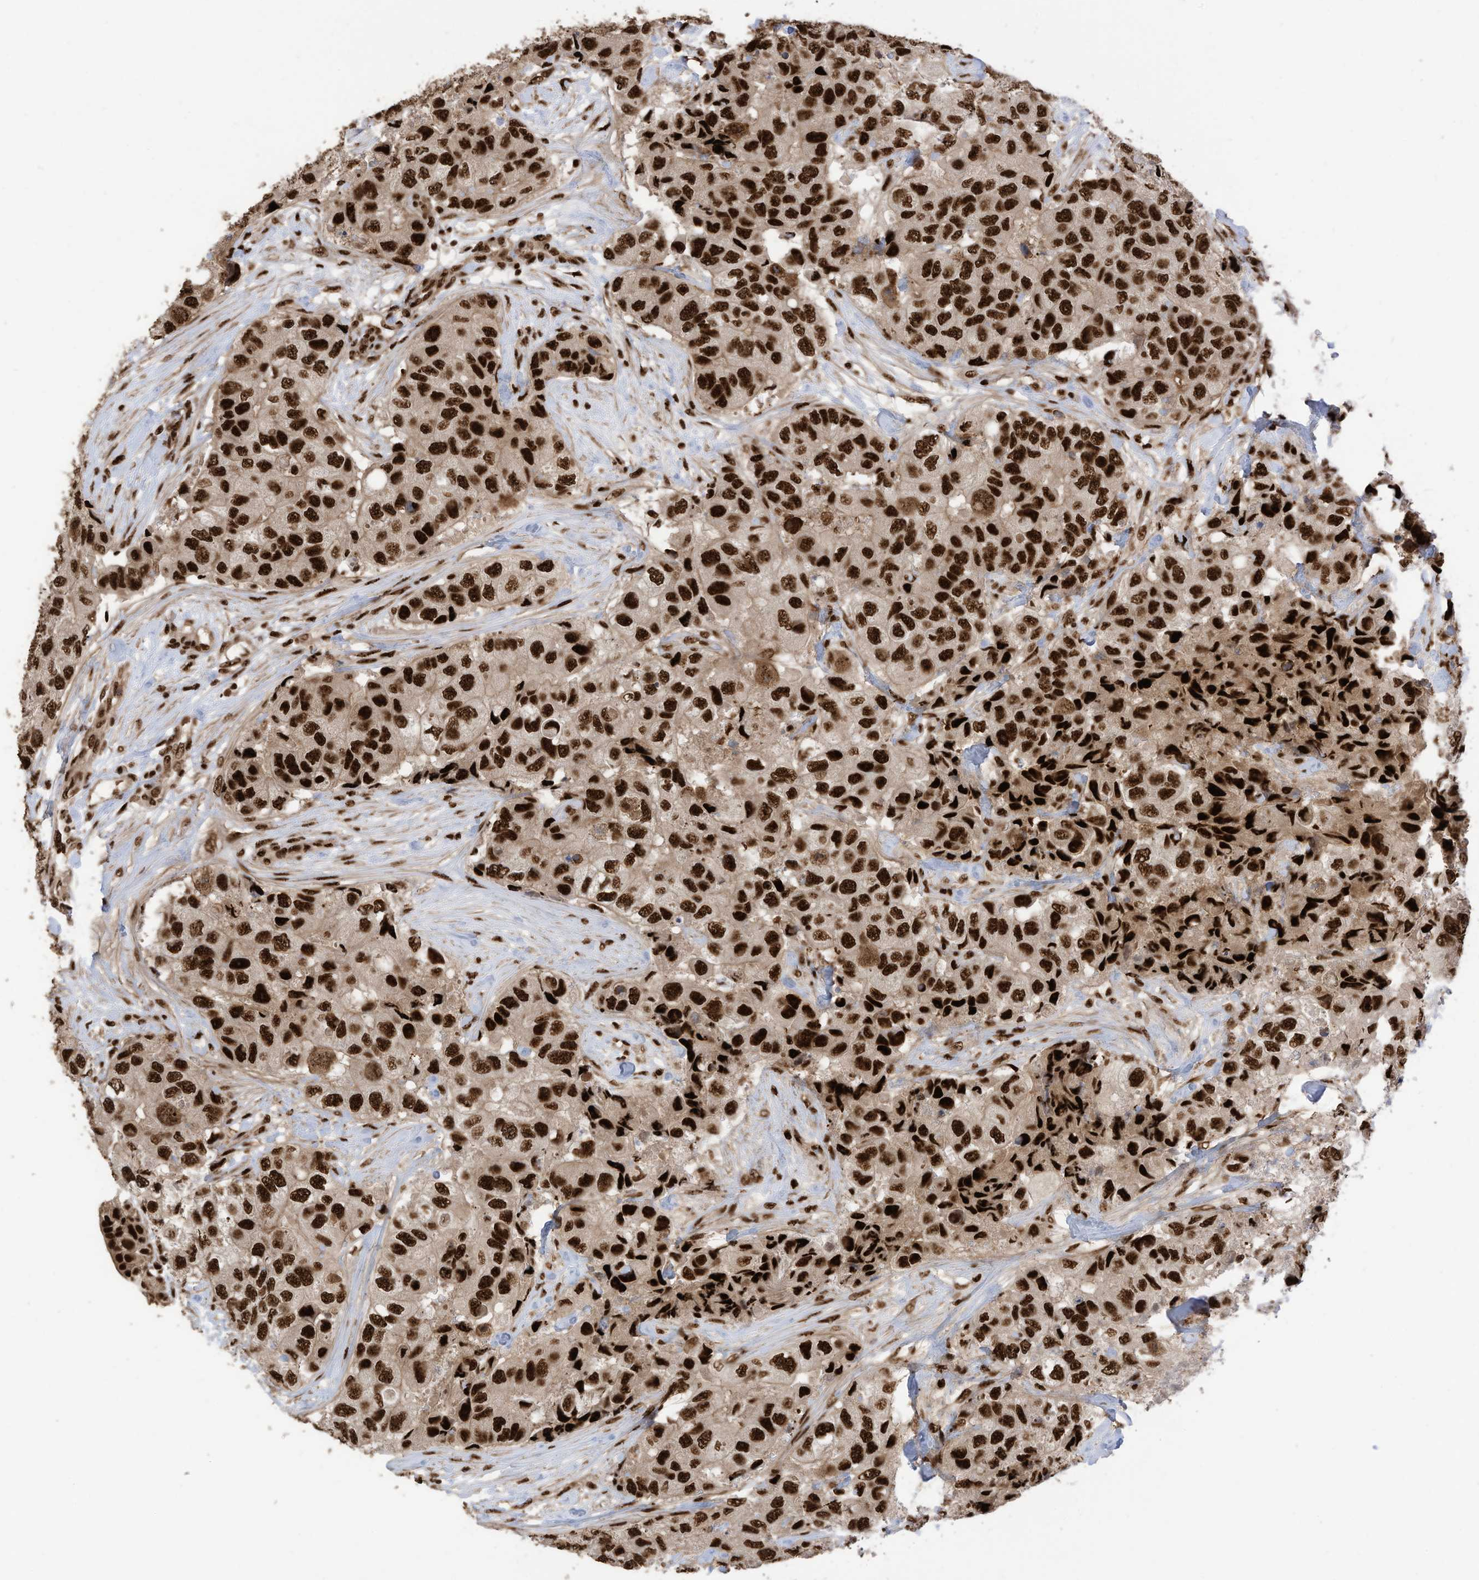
{"staining": {"intensity": "strong", "quantity": ">75%", "location": "nuclear"}, "tissue": "breast cancer", "cell_type": "Tumor cells", "image_type": "cancer", "snomed": [{"axis": "morphology", "description": "Duct carcinoma"}, {"axis": "topography", "description": "Breast"}], "caption": "The image displays immunohistochemical staining of breast intraductal carcinoma. There is strong nuclear expression is present in about >75% of tumor cells.", "gene": "SF3A3", "patient": {"sex": "female", "age": 62}}